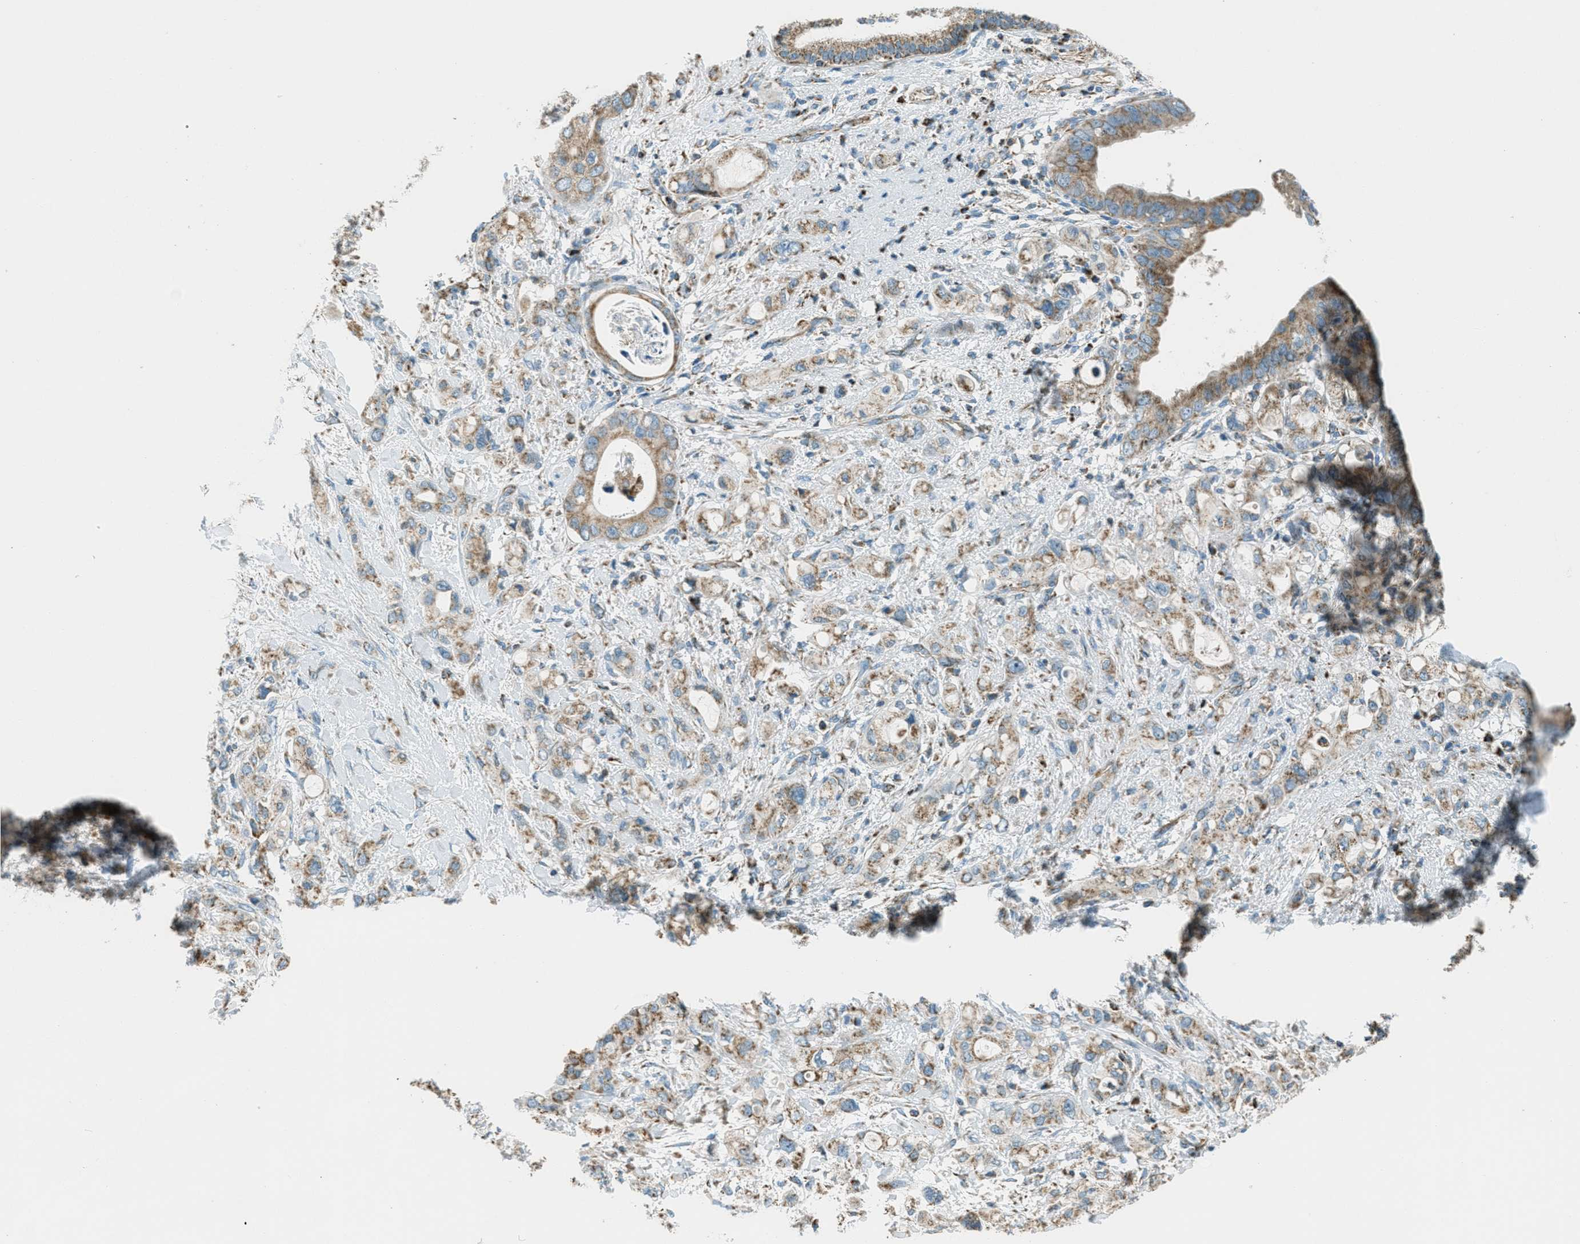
{"staining": {"intensity": "weak", "quantity": ">75%", "location": "cytoplasmic/membranous"}, "tissue": "pancreatic cancer", "cell_type": "Tumor cells", "image_type": "cancer", "snomed": [{"axis": "morphology", "description": "Adenocarcinoma, NOS"}, {"axis": "topography", "description": "Pancreas"}], "caption": "Immunohistochemical staining of pancreatic cancer exhibits weak cytoplasmic/membranous protein positivity in approximately >75% of tumor cells.", "gene": "CHST15", "patient": {"sex": "female", "age": 56}}